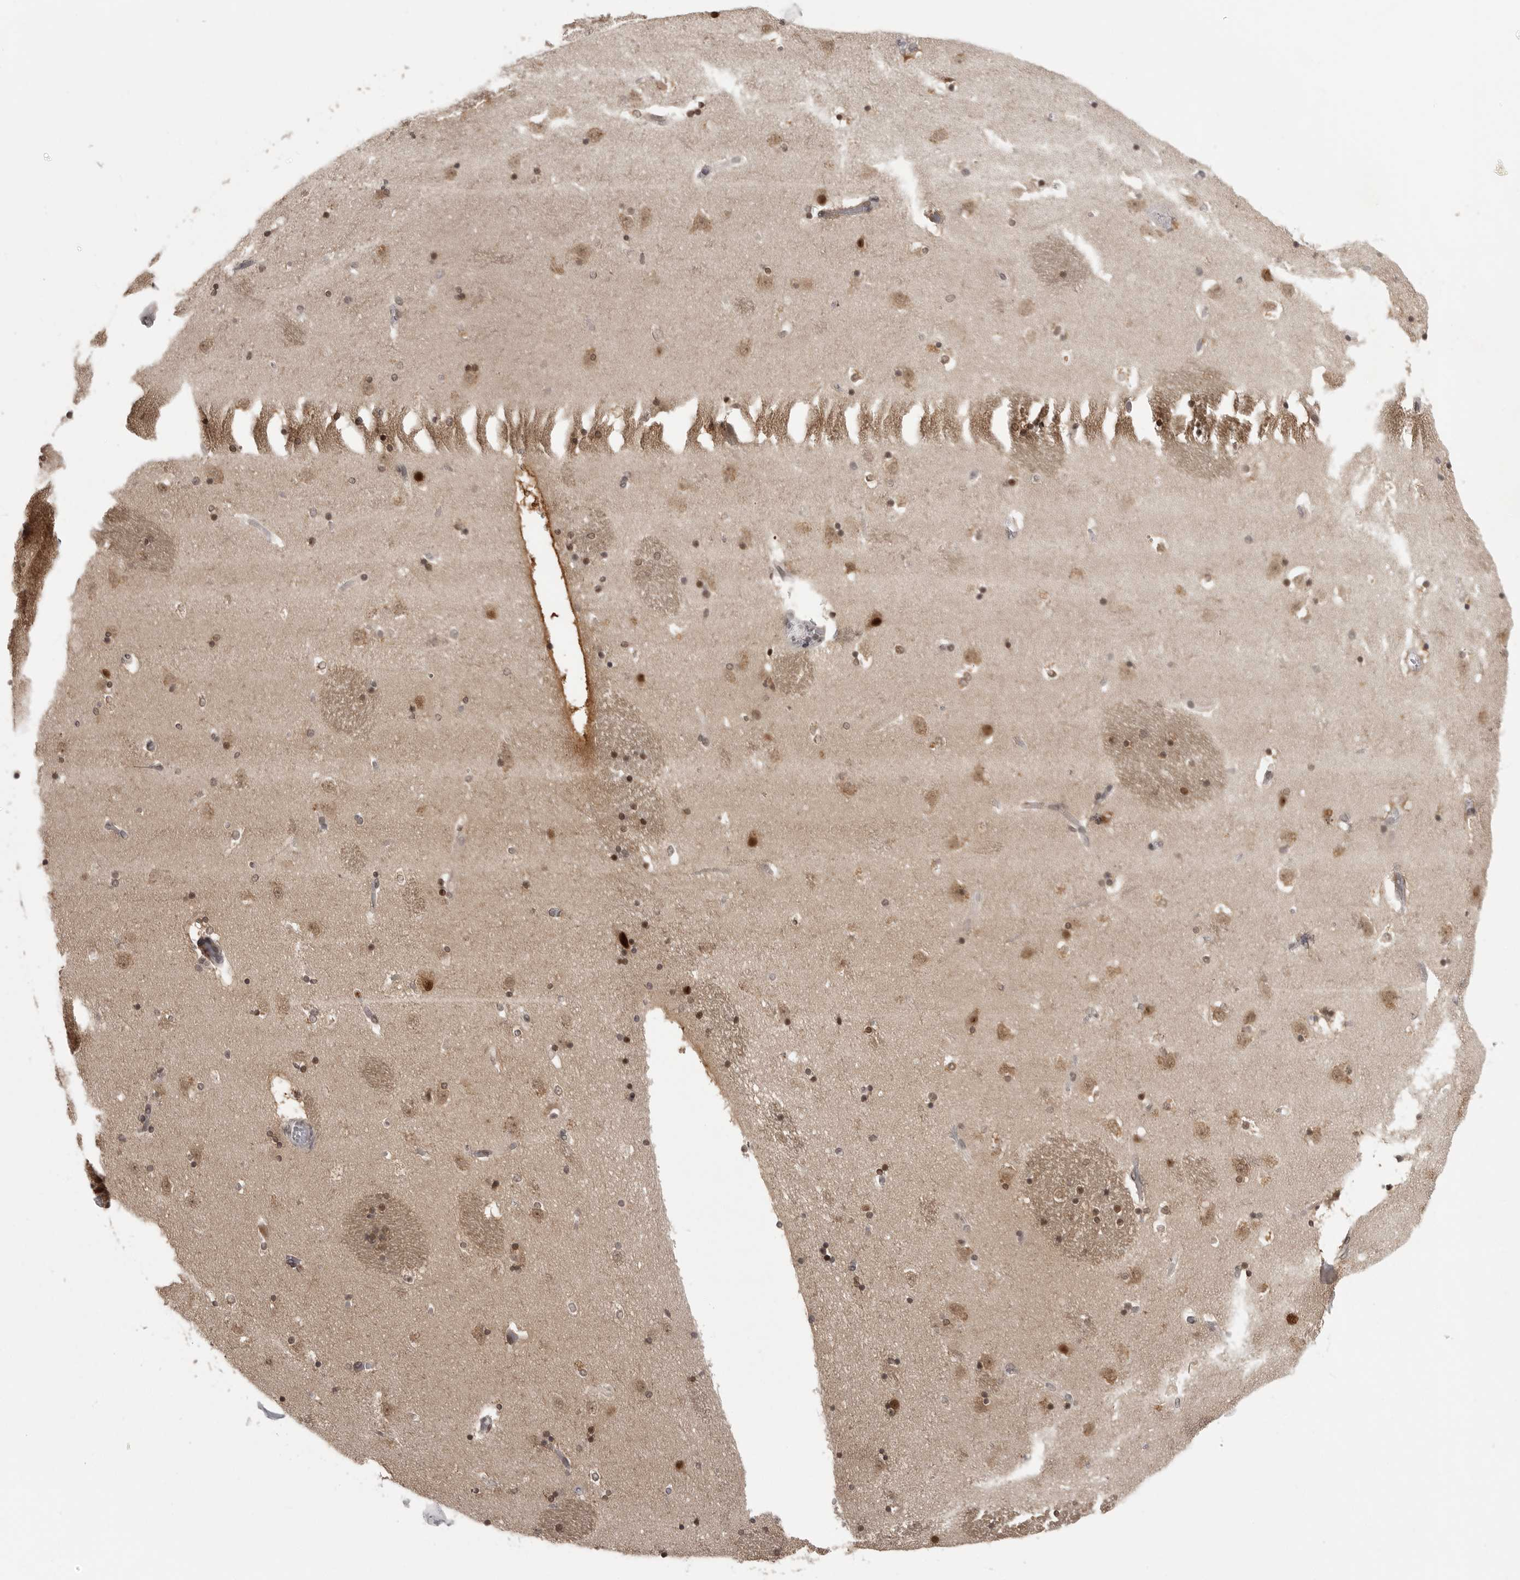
{"staining": {"intensity": "moderate", "quantity": ">75%", "location": "cytoplasmic/membranous,nuclear"}, "tissue": "caudate", "cell_type": "Glial cells", "image_type": "normal", "snomed": [{"axis": "morphology", "description": "Normal tissue, NOS"}, {"axis": "topography", "description": "Lateral ventricle wall"}], "caption": "Brown immunohistochemical staining in benign caudate displays moderate cytoplasmic/membranous,nuclear expression in approximately >75% of glial cells. Immunohistochemistry (ihc) stains the protein in brown and the nuclei are stained blue.", "gene": "PEG3", "patient": {"sex": "male", "age": 45}}